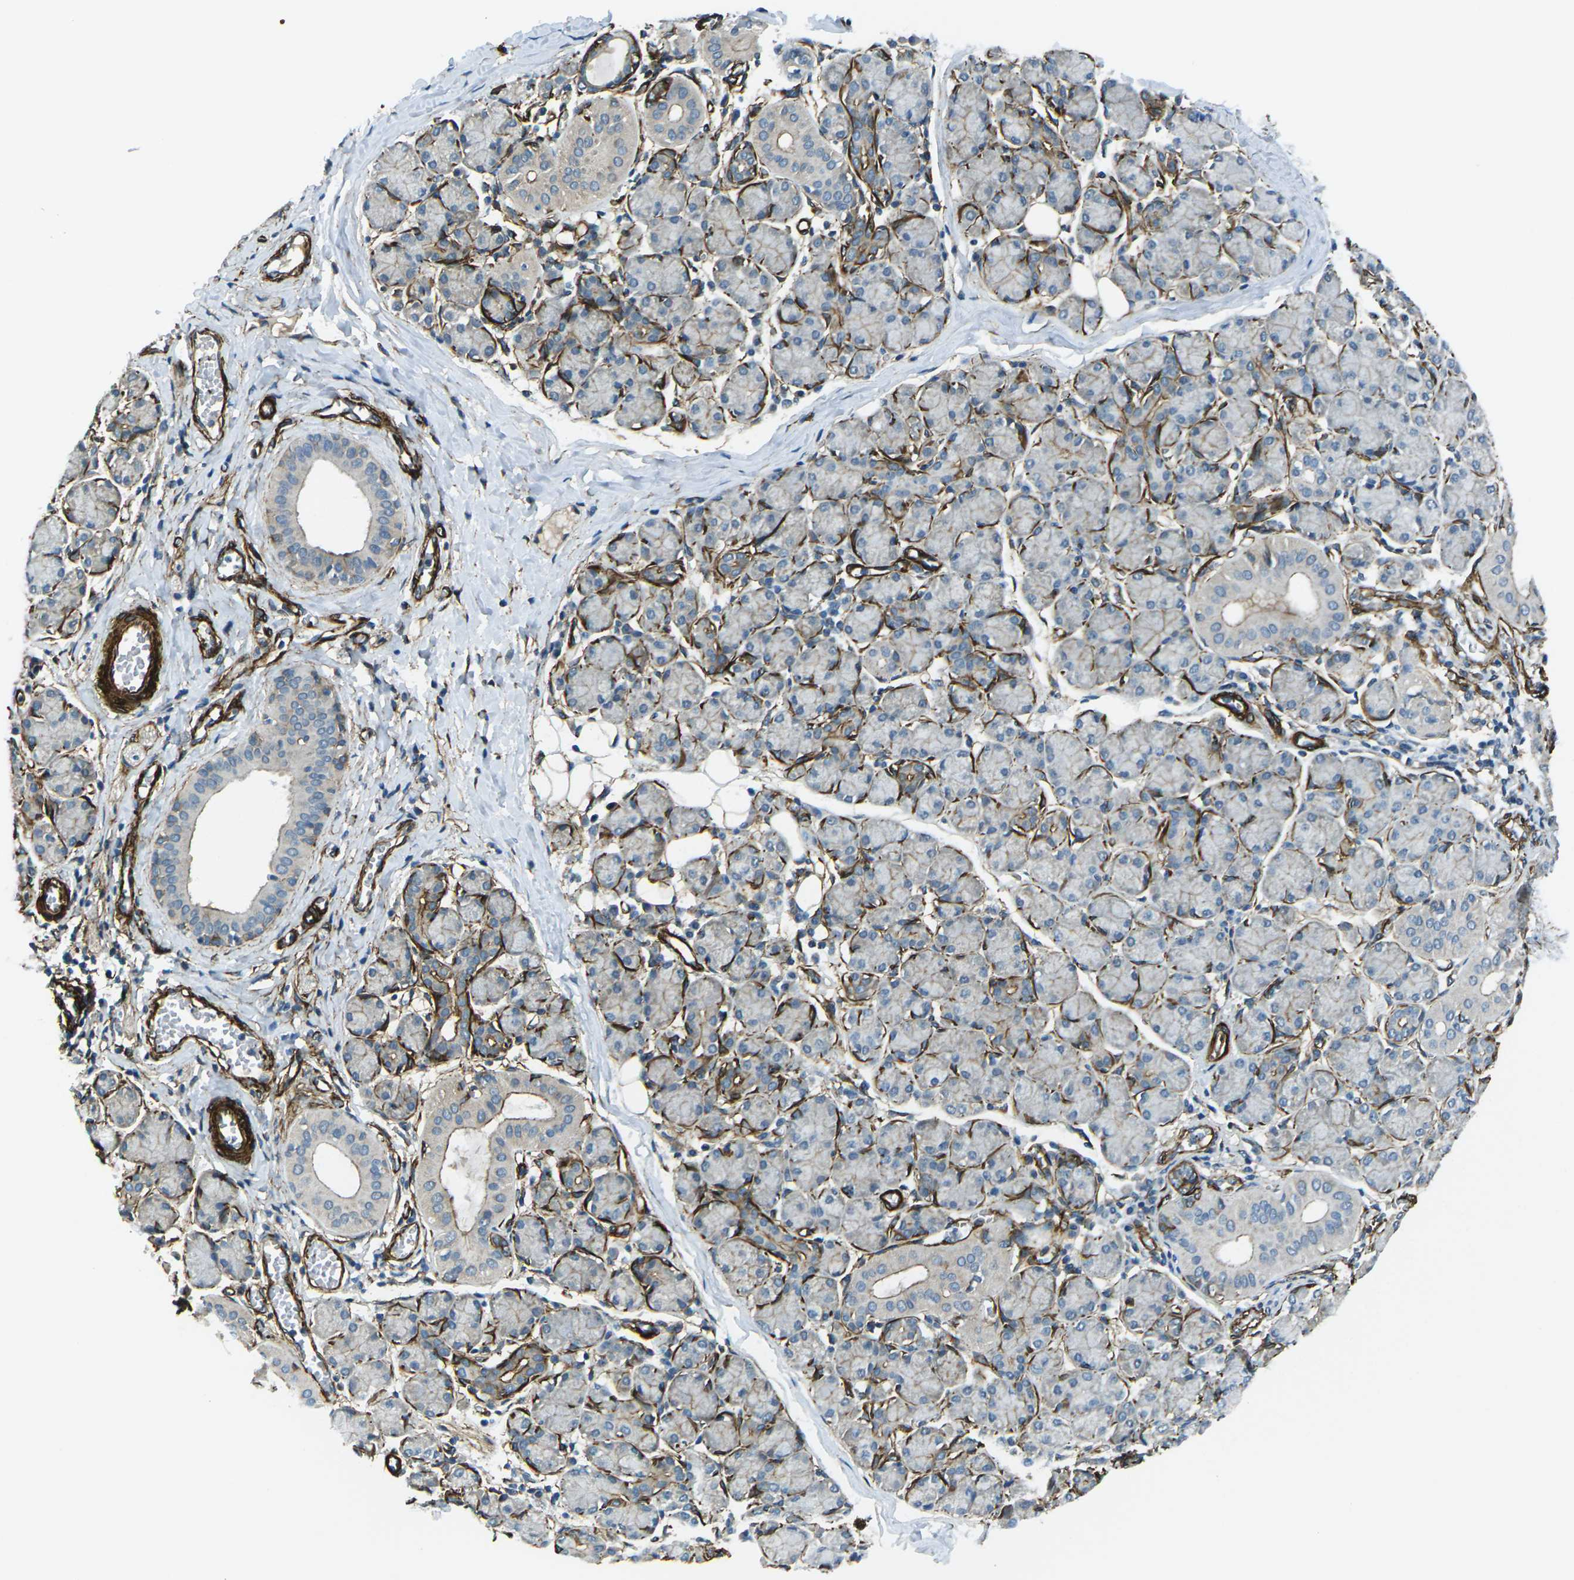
{"staining": {"intensity": "moderate", "quantity": "<25%", "location": "cytoplasmic/membranous"}, "tissue": "salivary gland", "cell_type": "Glandular cells", "image_type": "normal", "snomed": [{"axis": "morphology", "description": "Normal tissue, NOS"}, {"axis": "morphology", "description": "Inflammation, NOS"}, {"axis": "topography", "description": "Lymph node"}, {"axis": "topography", "description": "Salivary gland"}], "caption": "High-power microscopy captured an immunohistochemistry micrograph of unremarkable salivary gland, revealing moderate cytoplasmic/membranous positivity in about <25% of glandular cells. Immunohistochemistry stains the protein in brown and the nuclei are stained blue.", "gene": "GRAMD1C", "patient": {"sex": "male", "age": 3}}